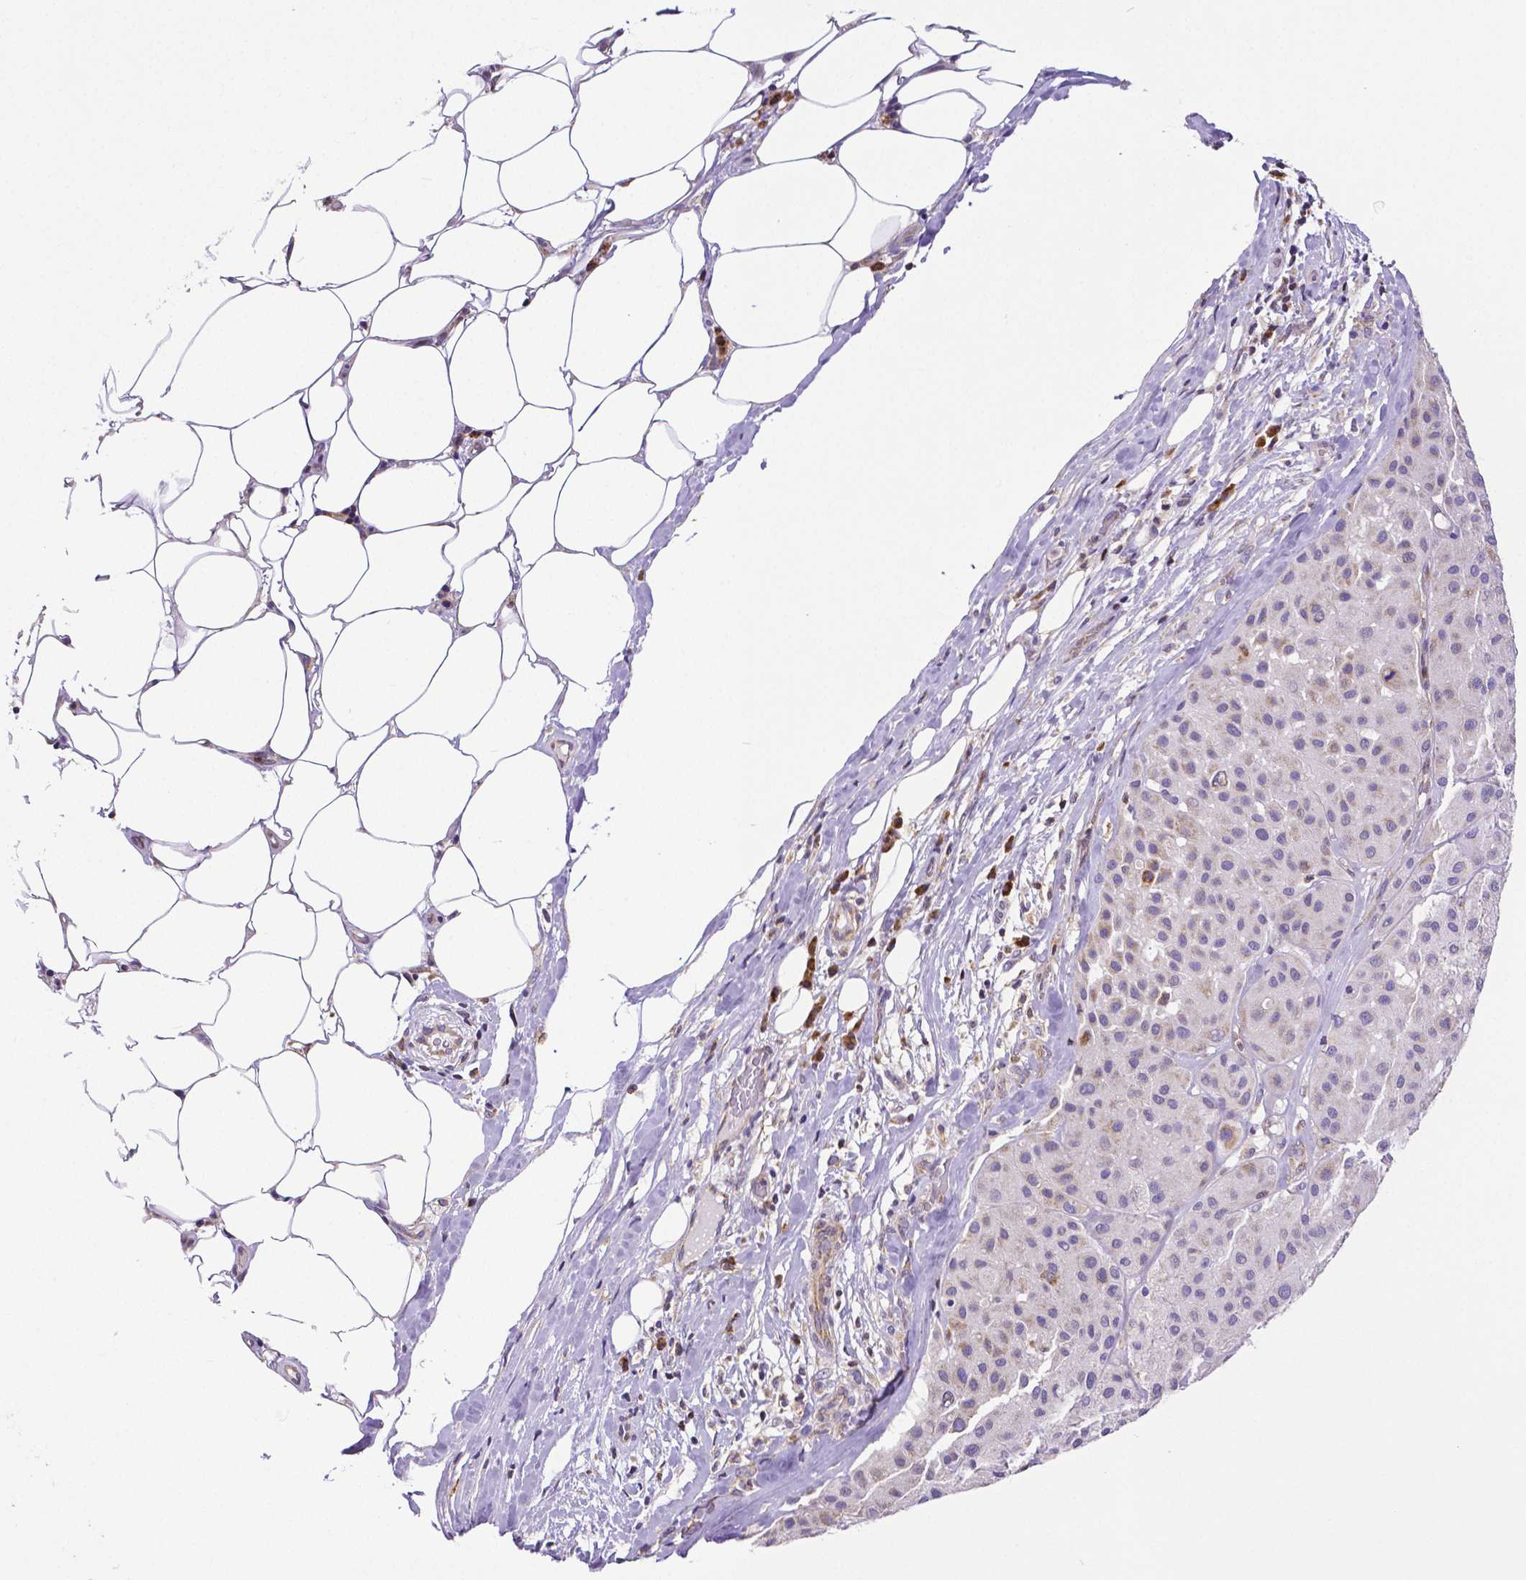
{"staining": {"intensity": "weak", "quantity": ">75%", "location": "cytoplasmic/membranous"}, "tissue": "melanoma", "cell_type": "Tumor cells", "image_type": "cancer", "snomed": [{"axis": "morphology", "description": "Malignant melanoma, Metastatic site"}, {"axis": "topography", "description": "Smooth muscle"}], "caption": "Tumor cells display low levels of weak cytoplasmic/membranous expression in about >75% of cells in human melanoma.", "gene": "MCL1", "patient": {"sex": "male", "age": 41}}